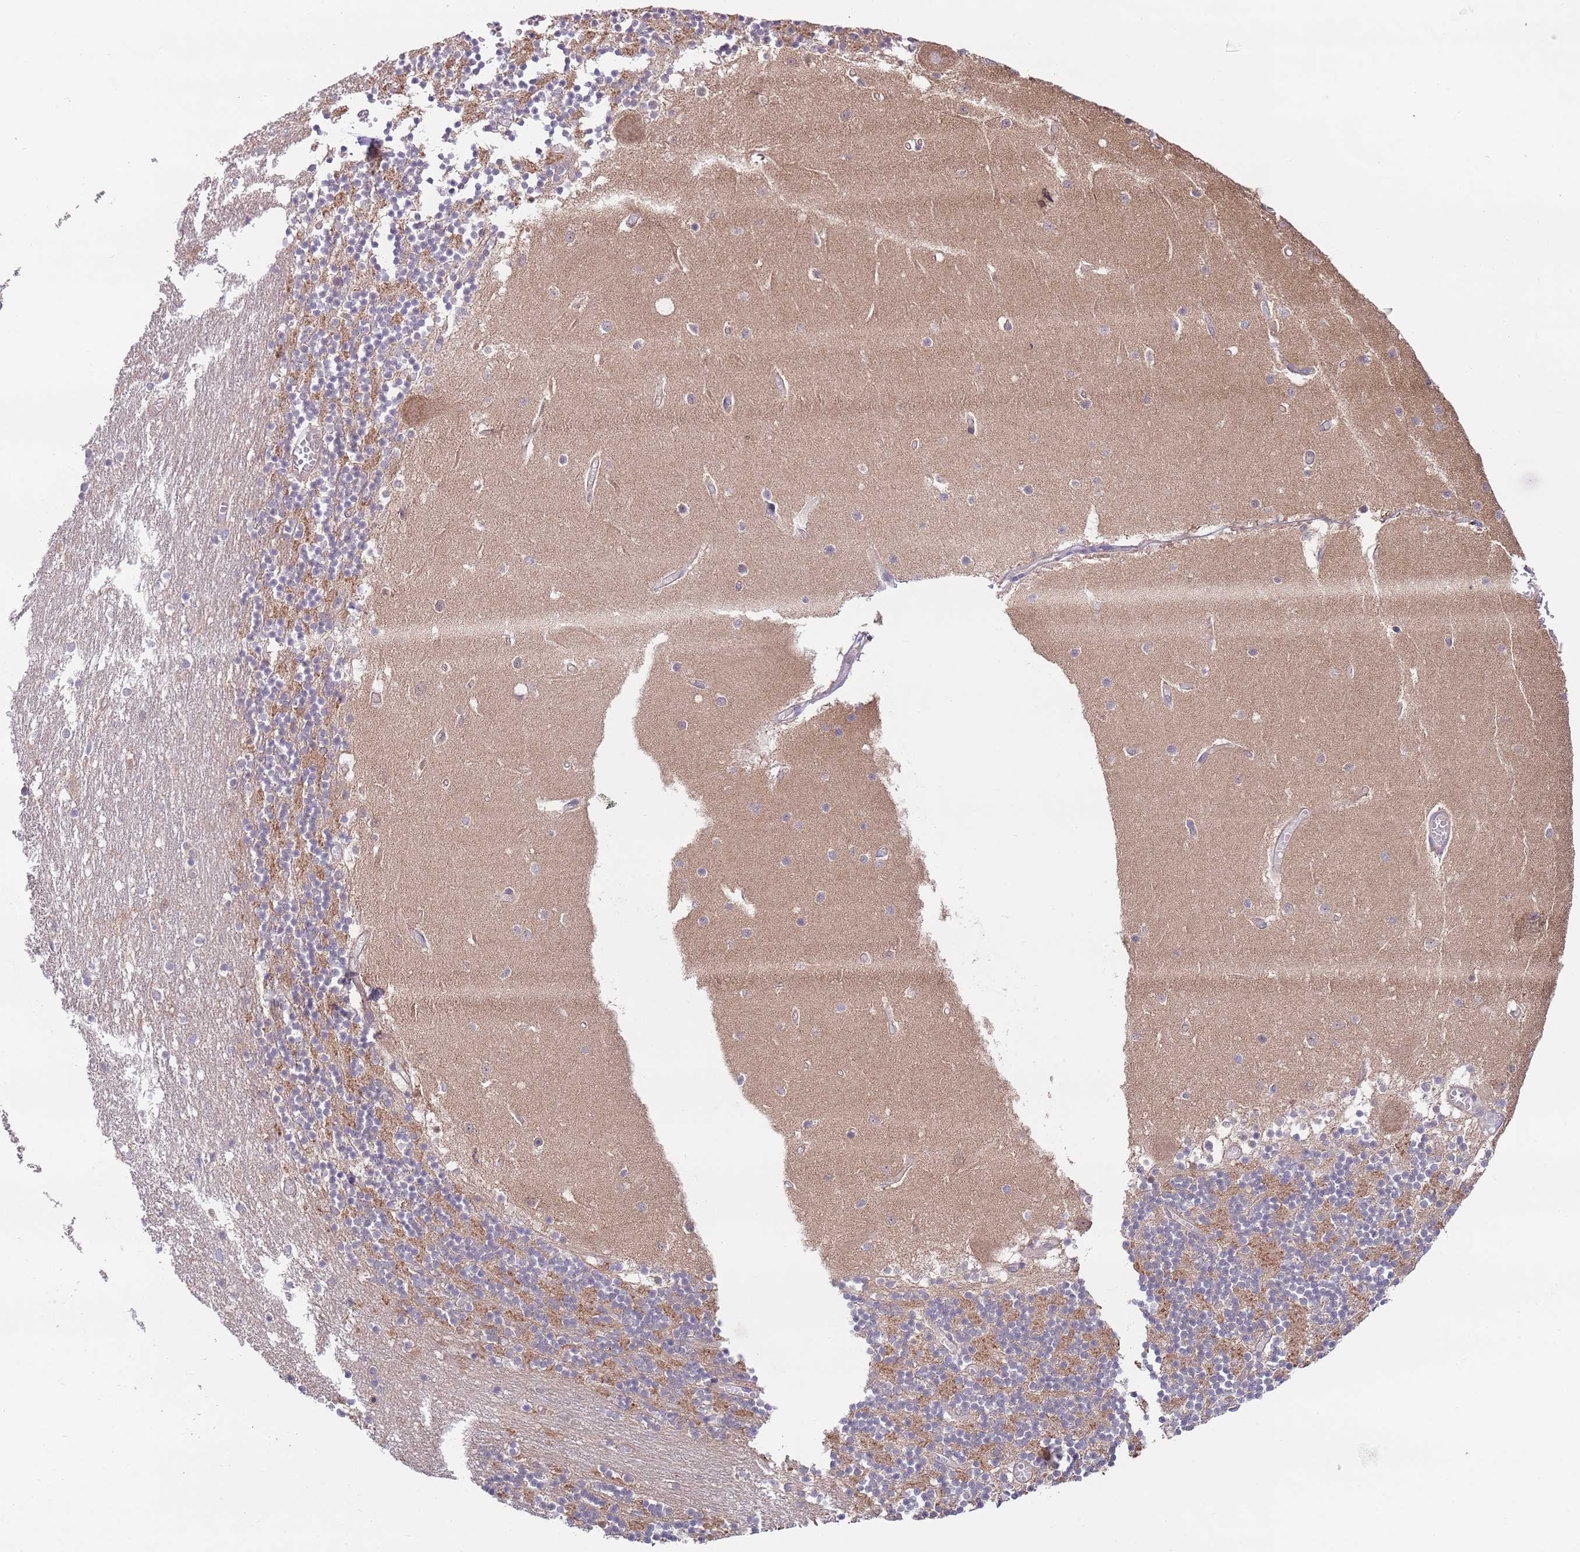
{"staining": {"intensity": "moderate", "quantity": "25%-75%", "location": "cytoplasmic/membranous"}, "tissue": "cerebellum", "cell_type": "Cells in granular layer", "image_type": "normal", "snomed": [{"axis": "morphology", "description": "Normal tissue, NOS"}, {"axis": "topography", "description": "Cerebellum"}], "caption": "Human cerebellum stained with a brown dye demonstrates moderate cytoplasmic/membranous positive staining in about 25%-75% of cells in granular layer.", "gene": "EIF3F", "patient": {"sex": "female", "age": 28}}